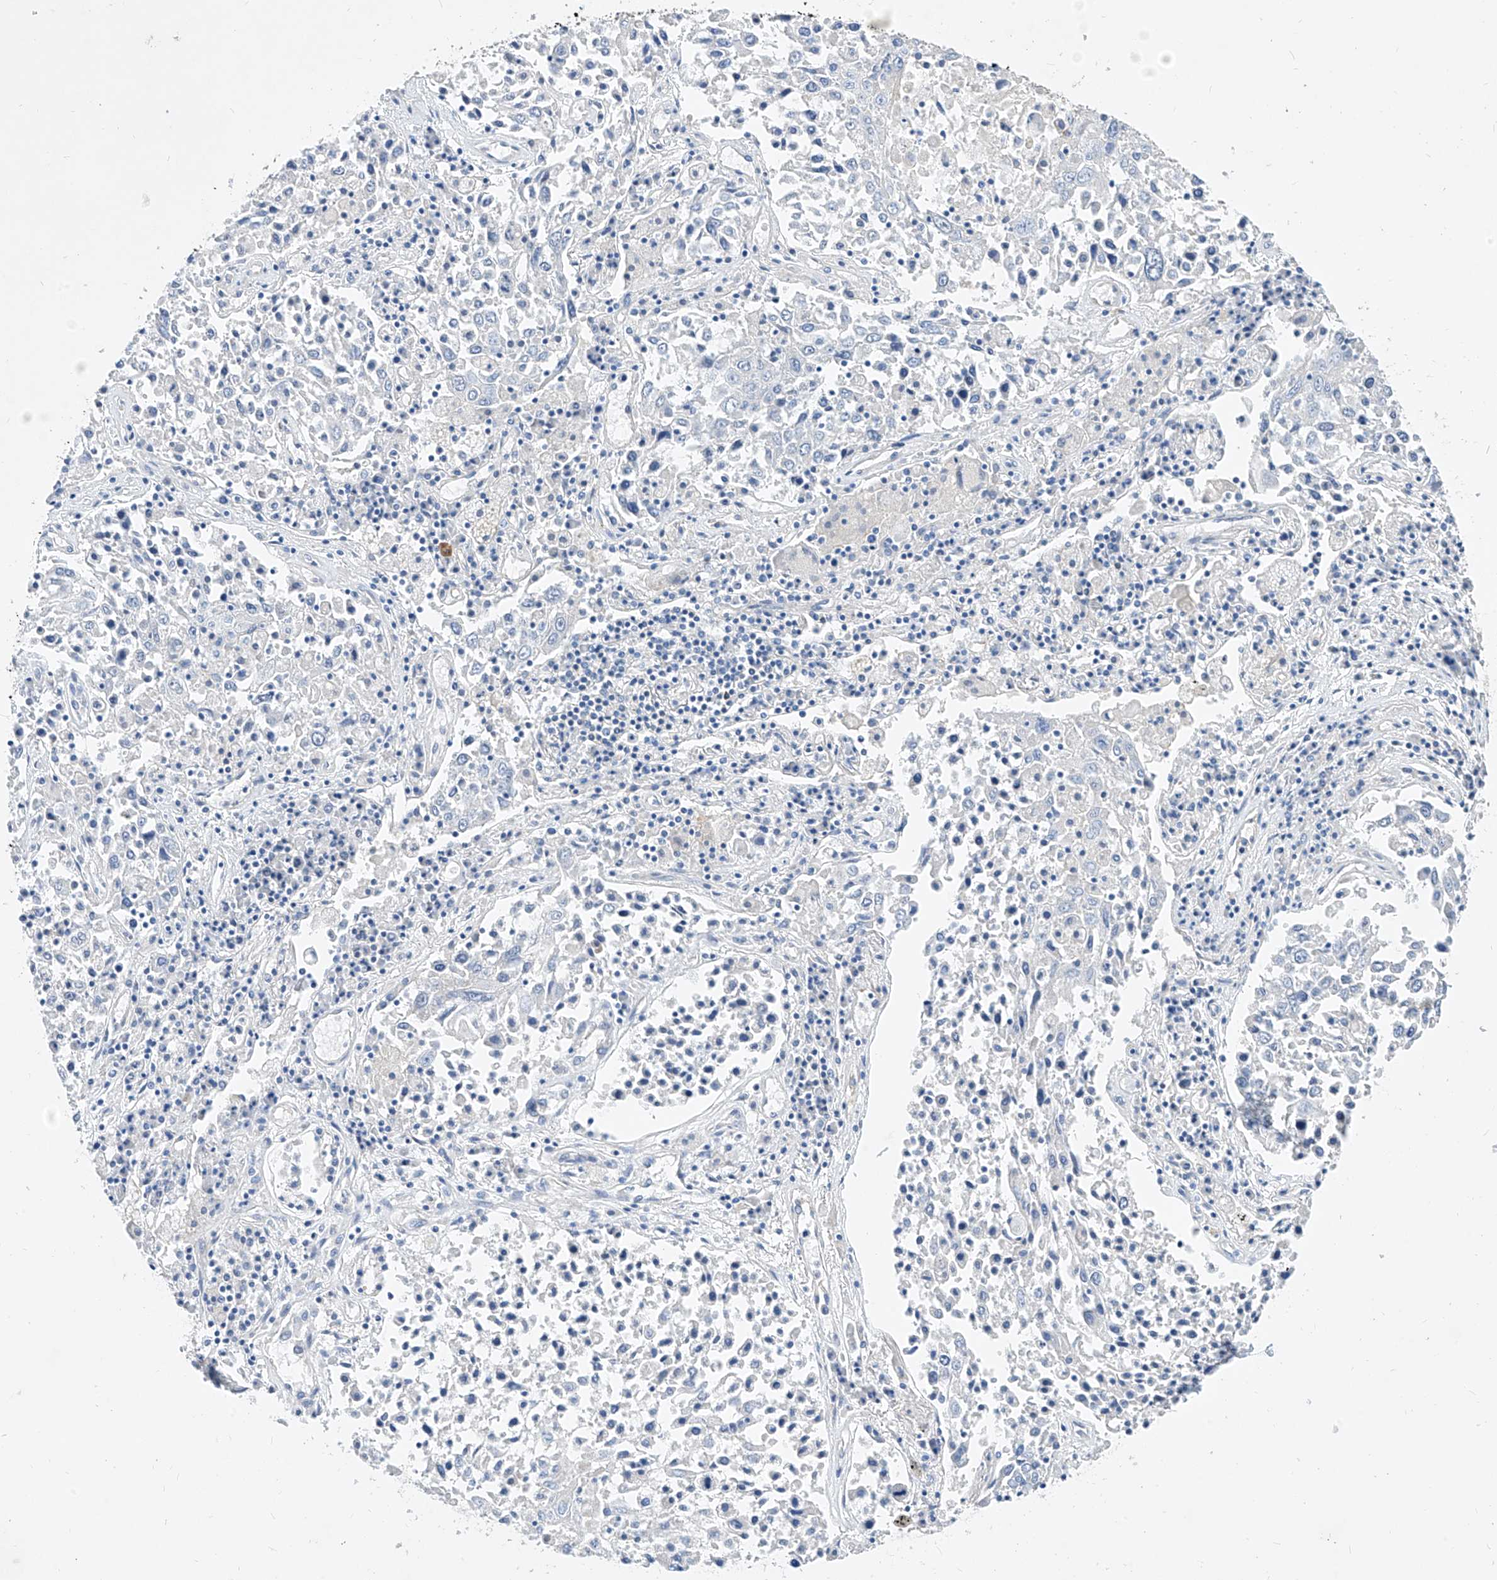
{"staining": {"intensity": "negative", "quantity": "none", "location": "none"}, "tissue": "lung cancer", "cell_type": "Tumor cells", "image_type": "cancer", "snomed": [{"axis": "morphology", "description": "Squamous cell carcinoma, NOS"}, {"axis": "topography", "description": "Lung"}], "caption": "Lung squamous cell carcinoma stained for a protein using IHC exhibits no expression tumor cells.", "gene": "SCGB2A1", "patient": {"sex": "male", "age": 65}}